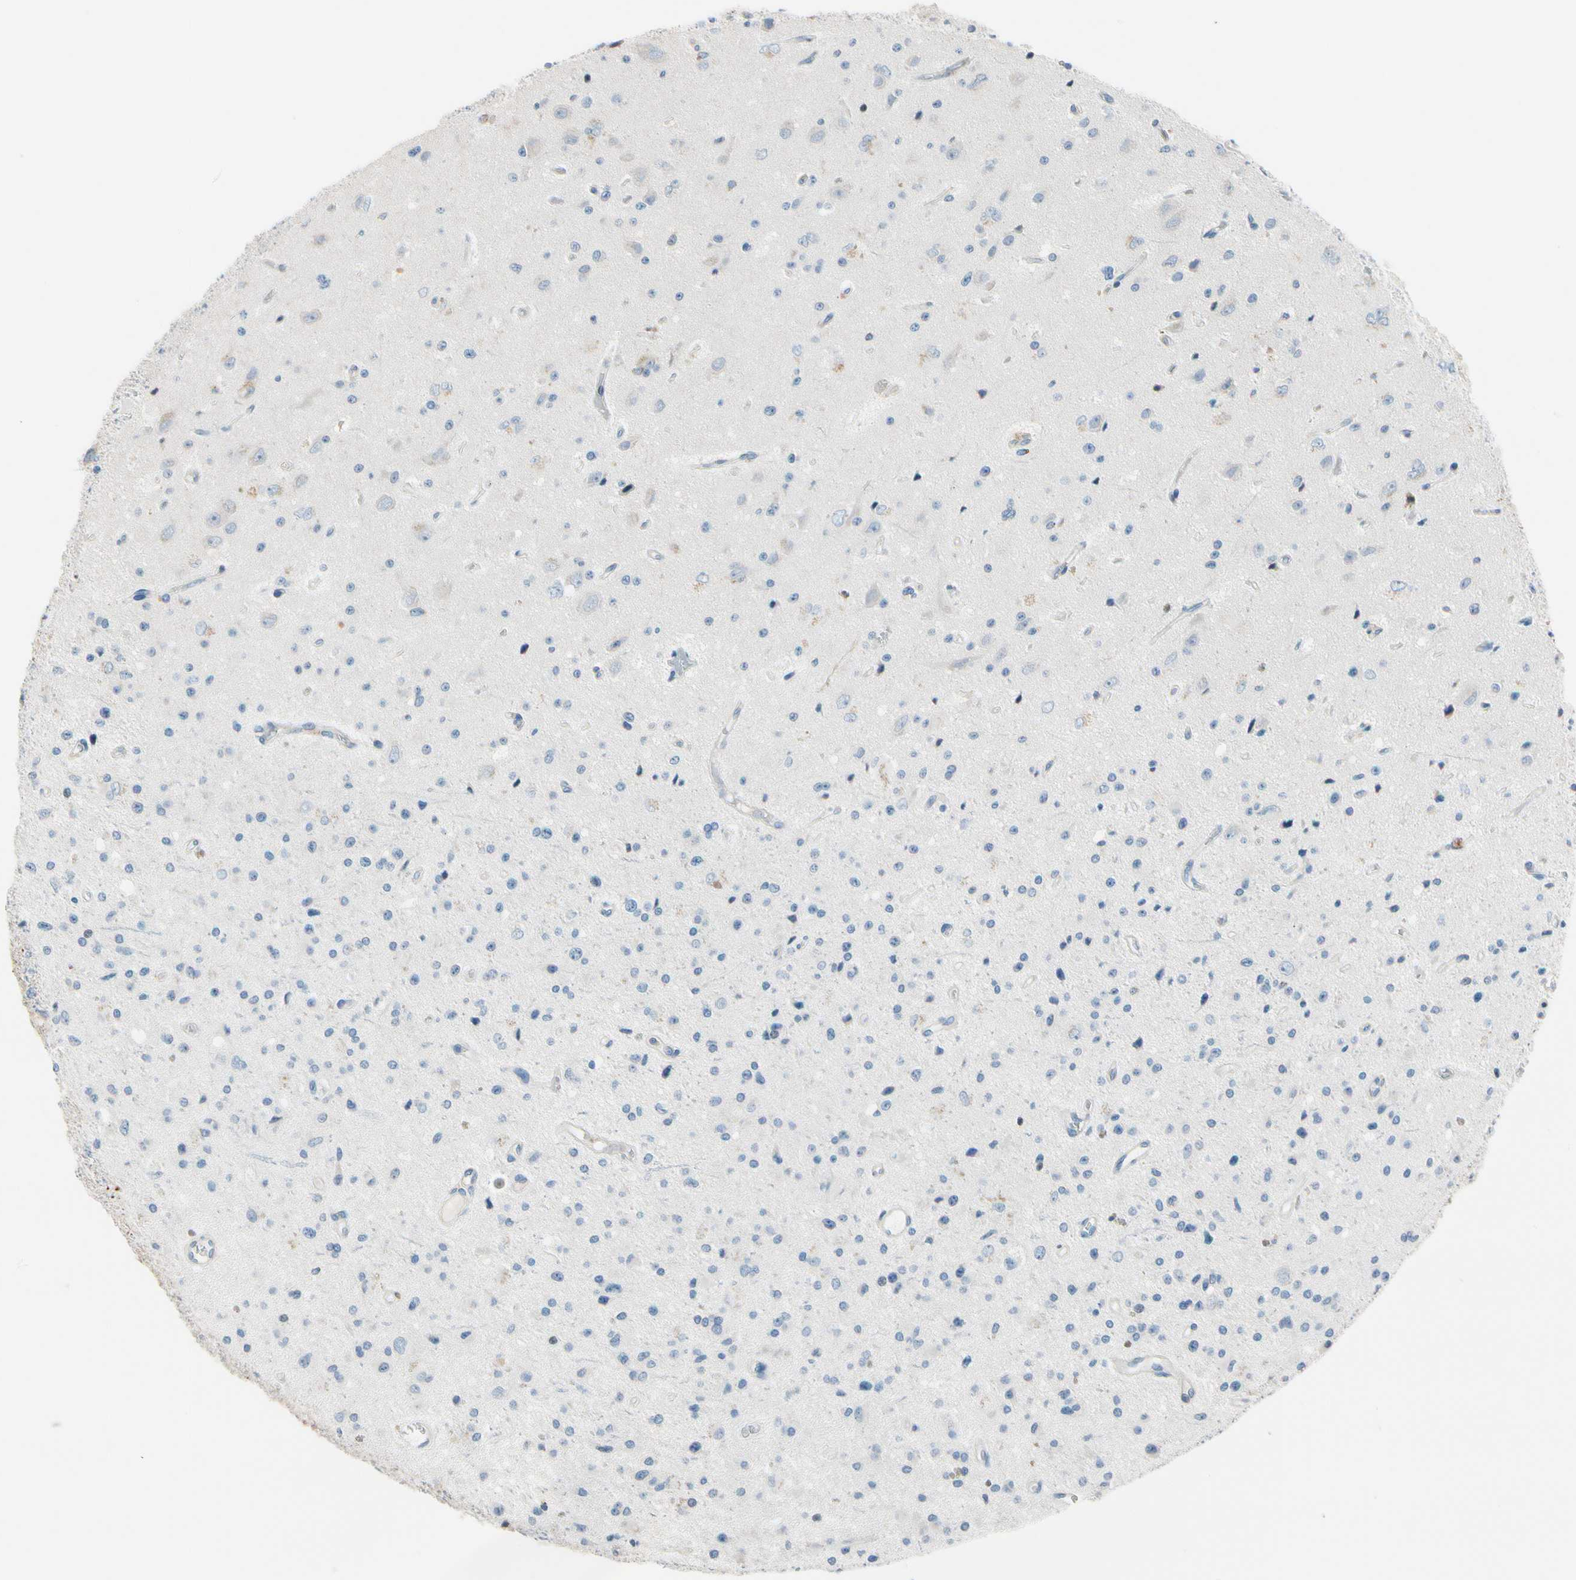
{"staining": {"intensity": "negative", "quantity": "none", "location": "none"}, "tissue": "glioma", "cell_type": "Tumor cells", "image_type": "cancer", "snomed": [{"axis": "morphology", "description": "Glioma, malignant, Low grade"}, {"axis": "topography", "description": "Brain"}], "caption": "An image of human glioma is negative for staining in tumor cells.", "gene": "STK40", "patient": {"sex": "male", "age": 58}}